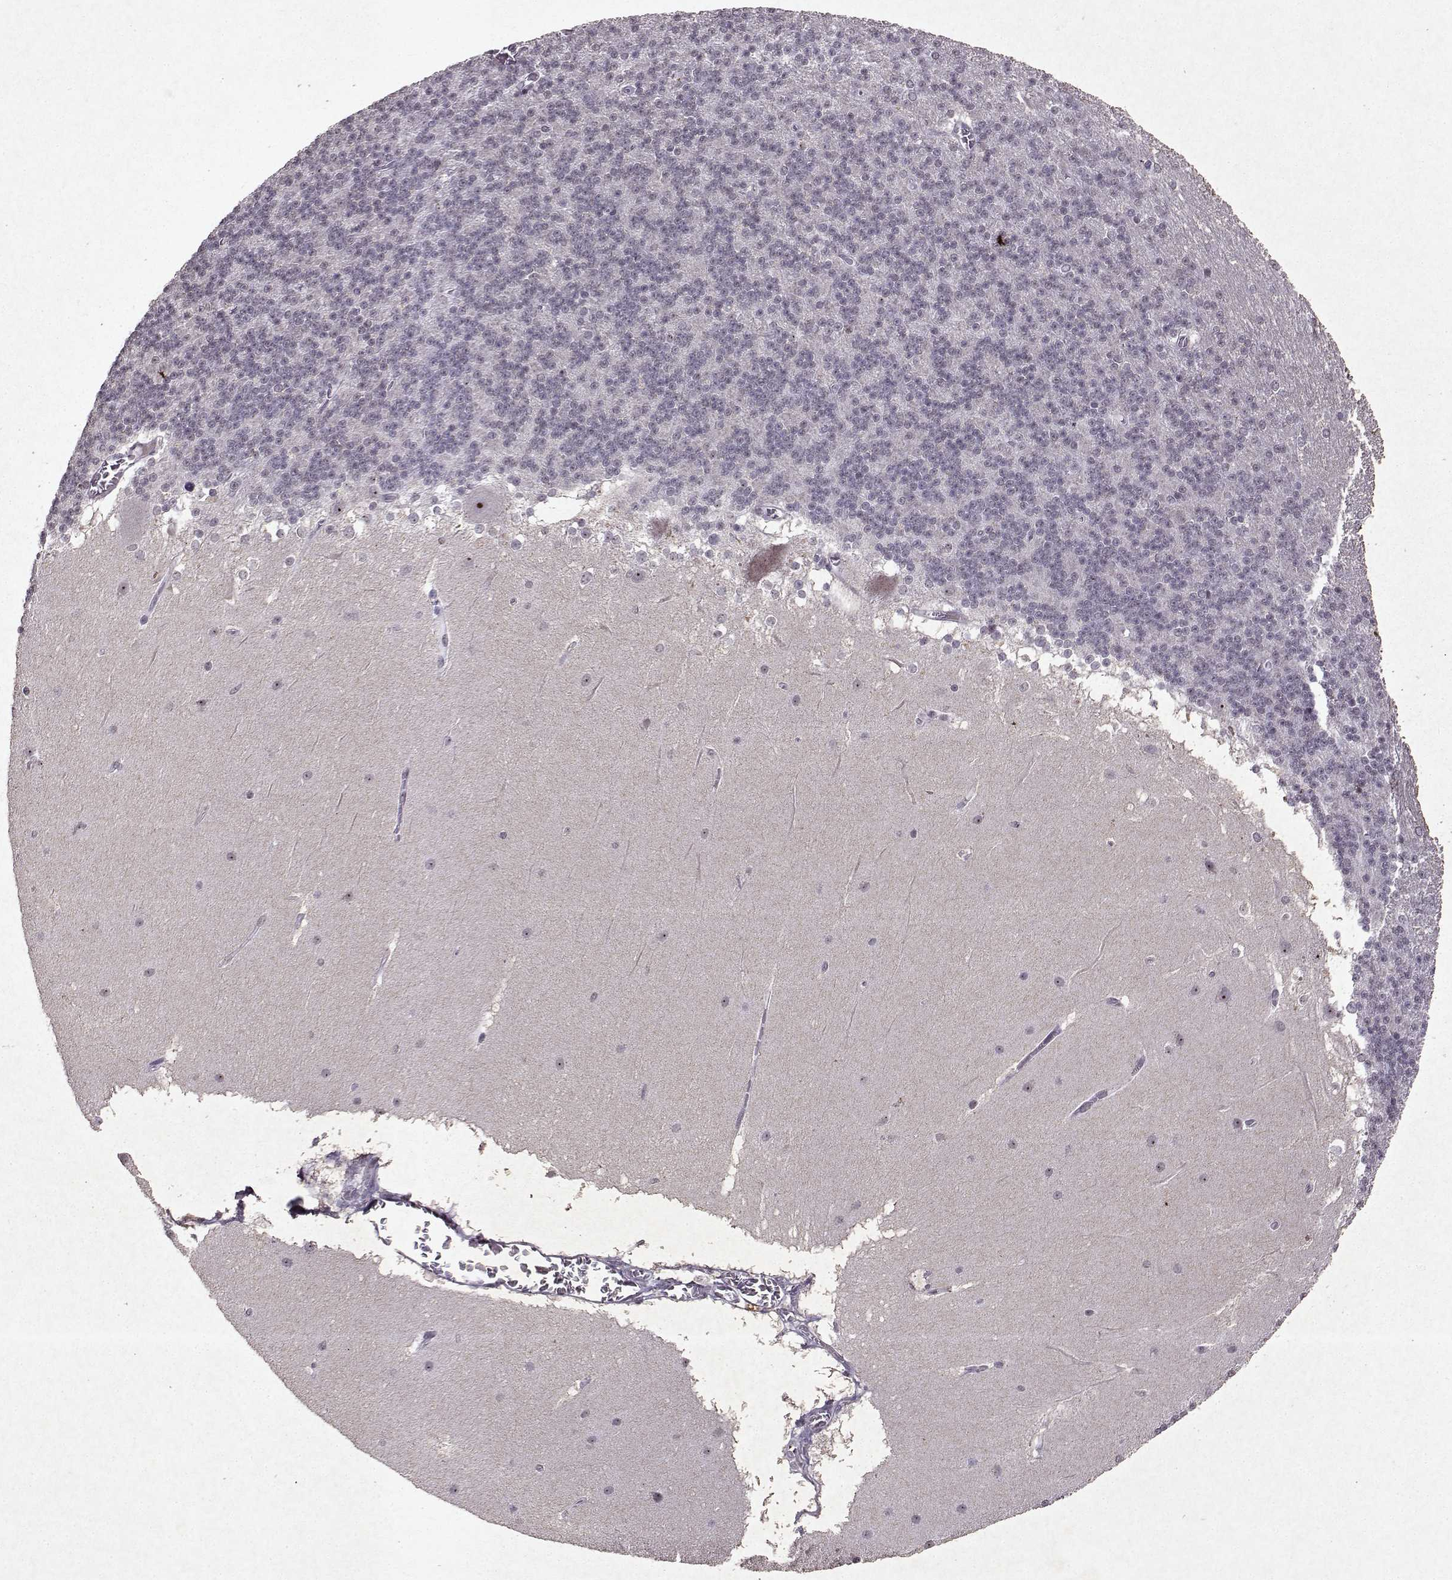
{"staining": {"intensity": "negative", "quantity": "none", "location": "none"}, "tissue": "cerebellum", "cell_type": "Cells in granular layer", "image_type": "normal", "snomed": [{"axis": "morphology", "description": "Normal tissue, NOS"}, {"axis": "topography", "description": "Cerebellum"}], "caption": "Human cerebellum stained for a protein using IHC reveals no positivity in cells in granular layer.", "gene": "DDX56", "patient": {"sex": "female", "age": 19}}